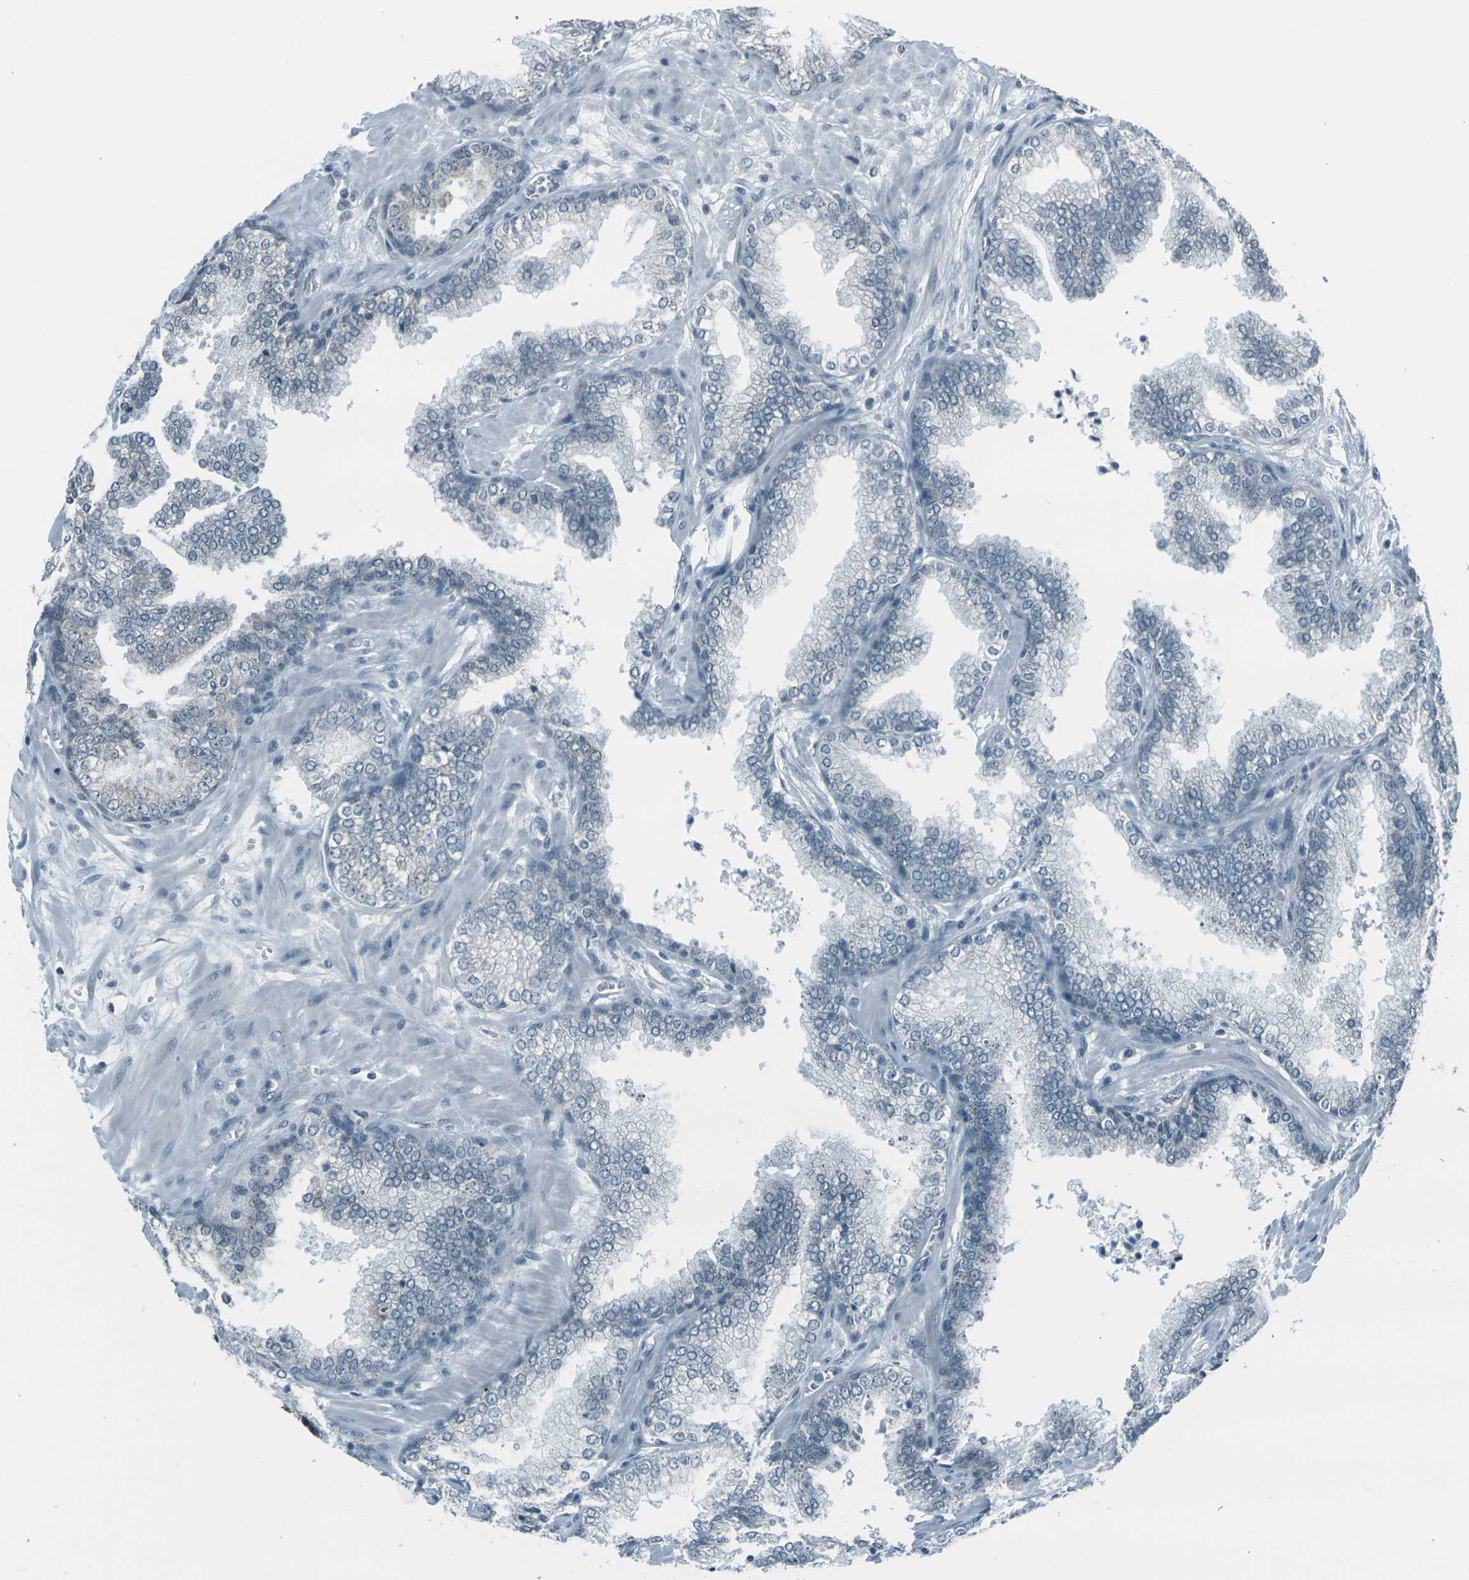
{"staining": {"intensity": "negative", "quantity": "none", "location": "none"}, "tissue": "prostate cancer", "cell_type": "Tumor cells", "image_type": "cancer", "snomed": [{"axis": "morphology", "description": "Adenocarcinoma, Low grade"}, {"axis": "topography", "description": "Prostate"}], "caption": "This is a histopathology image of immunohistochemistry staining of prostate cancer, which shows no positivity in tumor cells.", "gene": "H2BC1", "patient": {"sex": "male", "age": 60}}